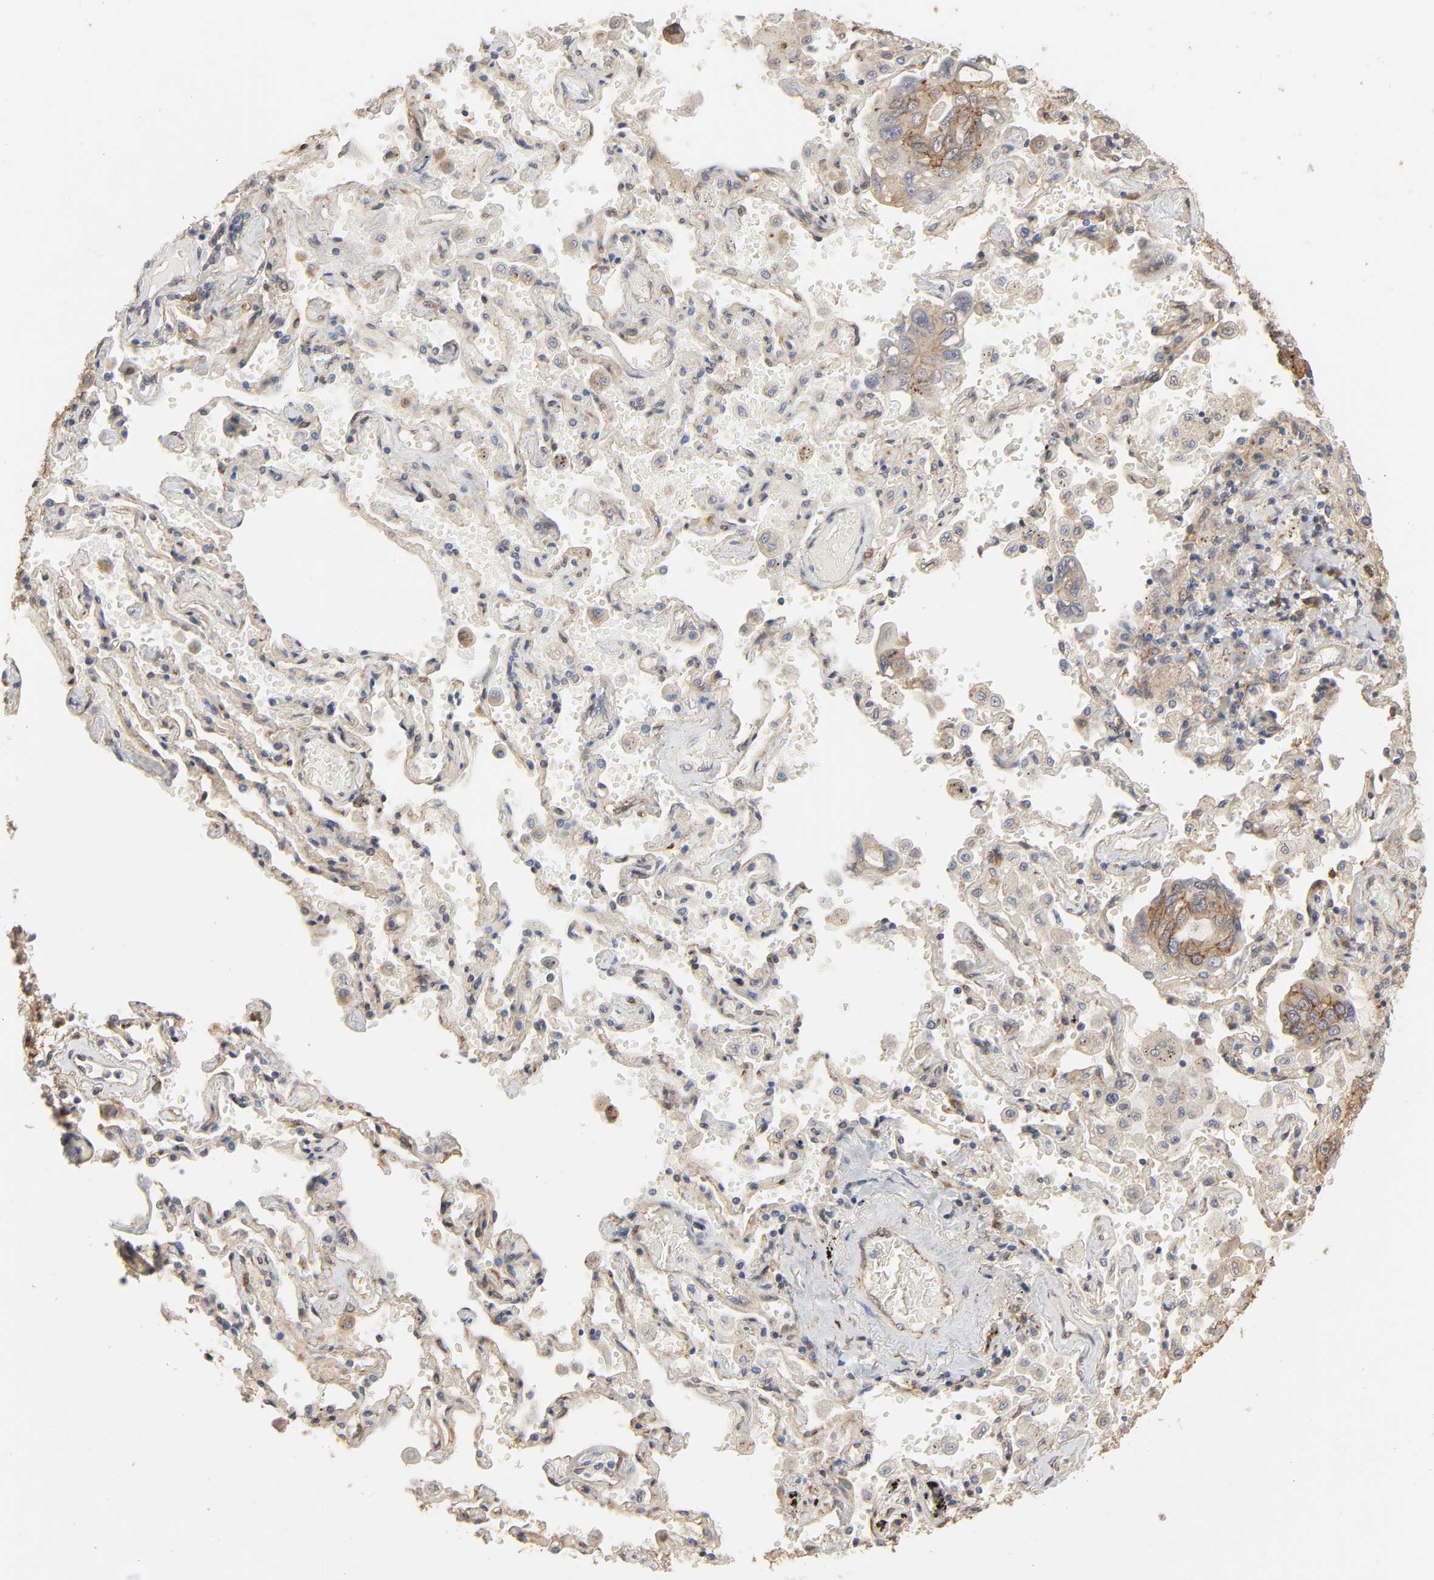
{"staining": {"intensity": "moderate", "quantity": ">75%", "location": "cytoplasmic/membranous"}, "tissue": "lung cancer", "cell_type": "Tumor cells", "image_type": "cancer", "snomed": [{"axis": "morphology", "description": "Adenocarcinoma, NOS"}, {"axis": "topography", "description": "Lung"}], "caption": "Lung cancer (adenocarcinoma) stained for a protein (brown) displays moderate cytoplasmic/membranous positive expression in approximately >75% of tumor cells.", "gene": "NDRG2", "patient": {"sex": "male", "age": 64}}